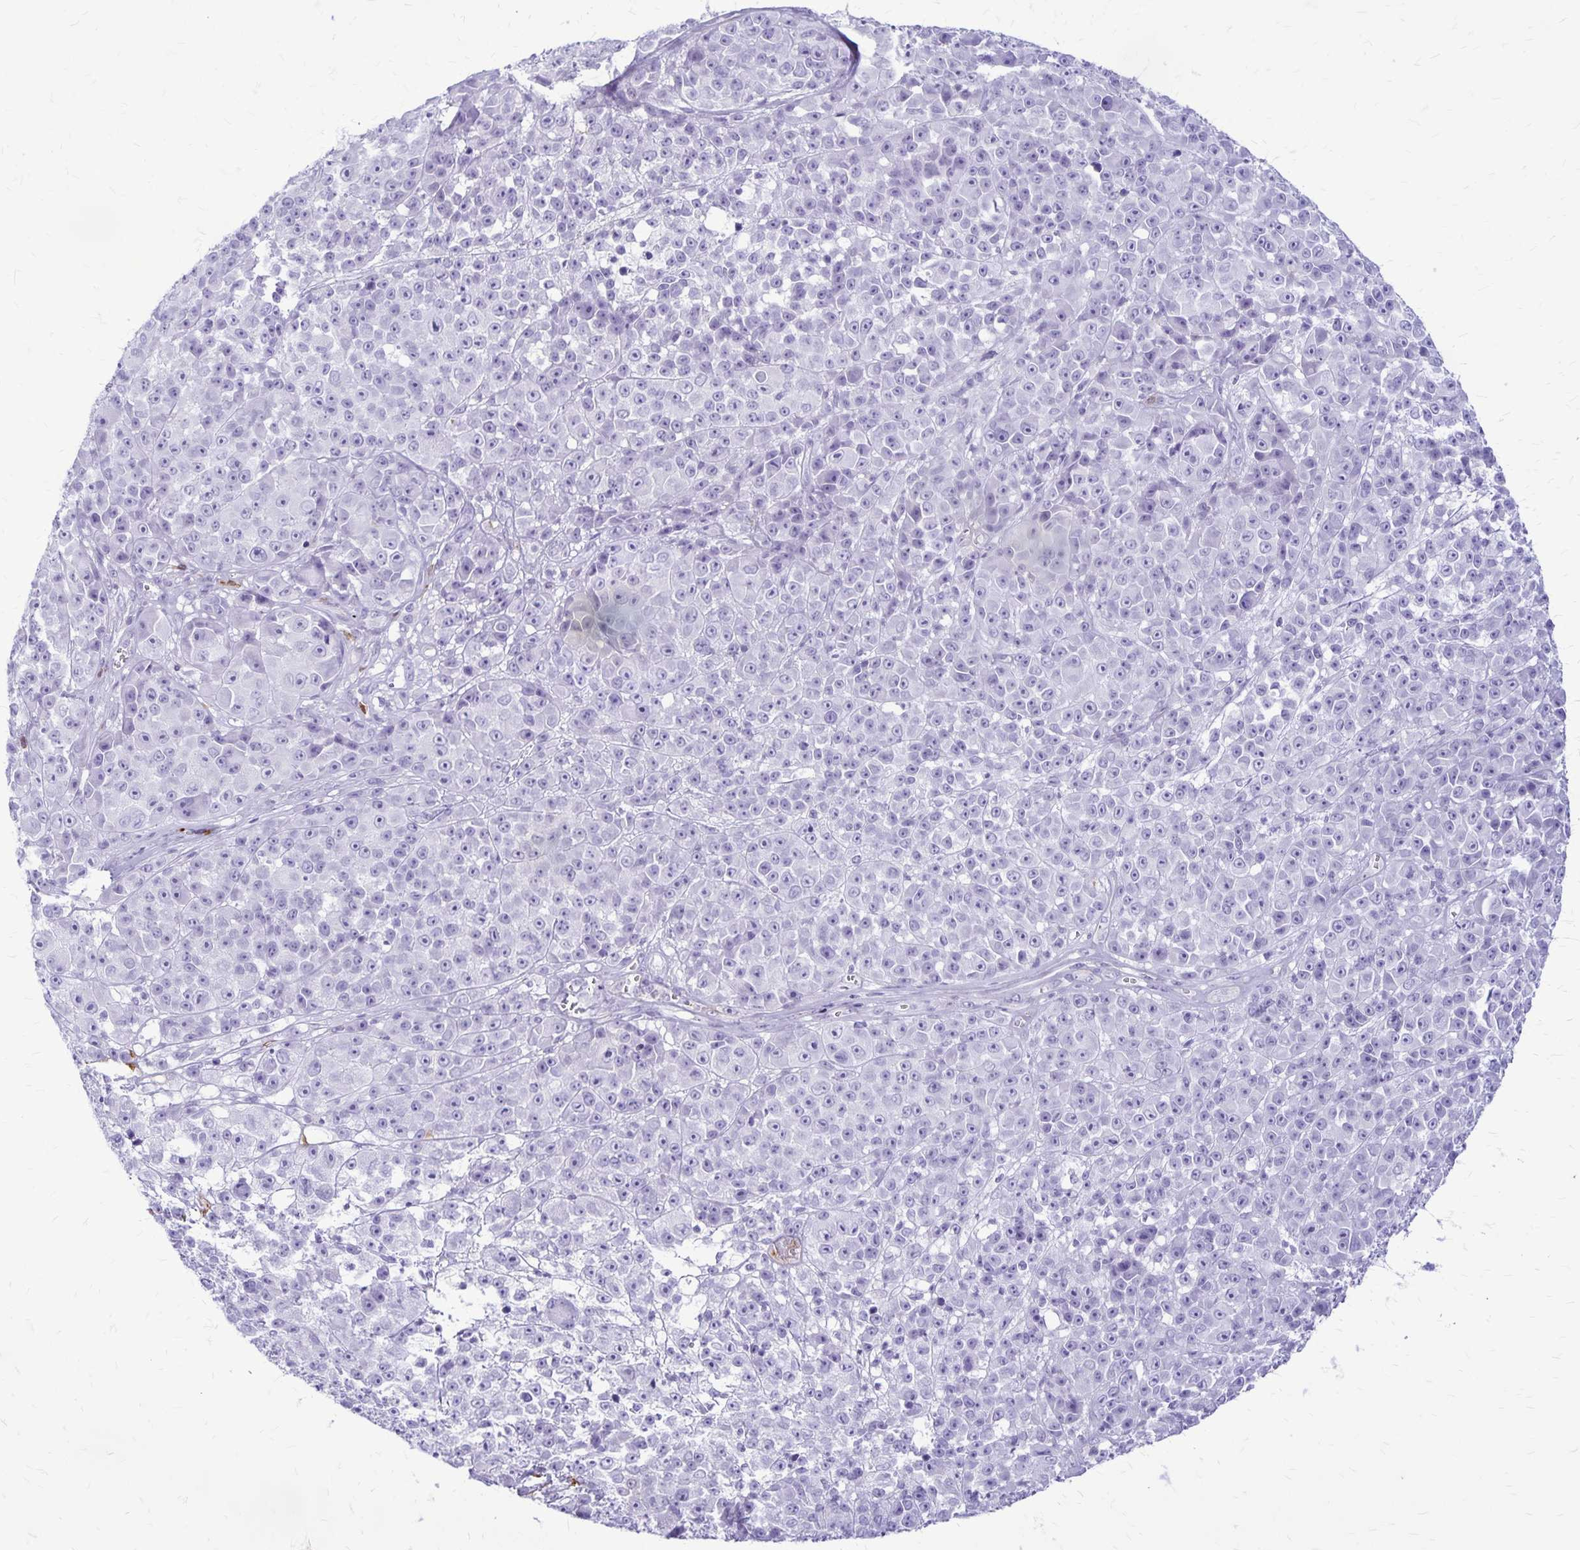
{"staining": {"intensity": "negative", "quantity": "none", "location": "none"}, "tissue": "melanoma", "cell_type": "Tumor cells", "image_type": "cancer", "snomed": [{"axis": "morphology", "description": "Malignant melanoma, NOS"}, {"axis": "topography", "description": "Skin"}, {"axis": "topography", "description": "Skin of back"}], "caption": "Melanoma was stained to show a protein in brown. There is no significant expression in tumor cells. (Immunohistochemistry, brightfield microscopy, high magnification).", "gene": "RTN1", "patient": {"sex": "male", "age": 91}}